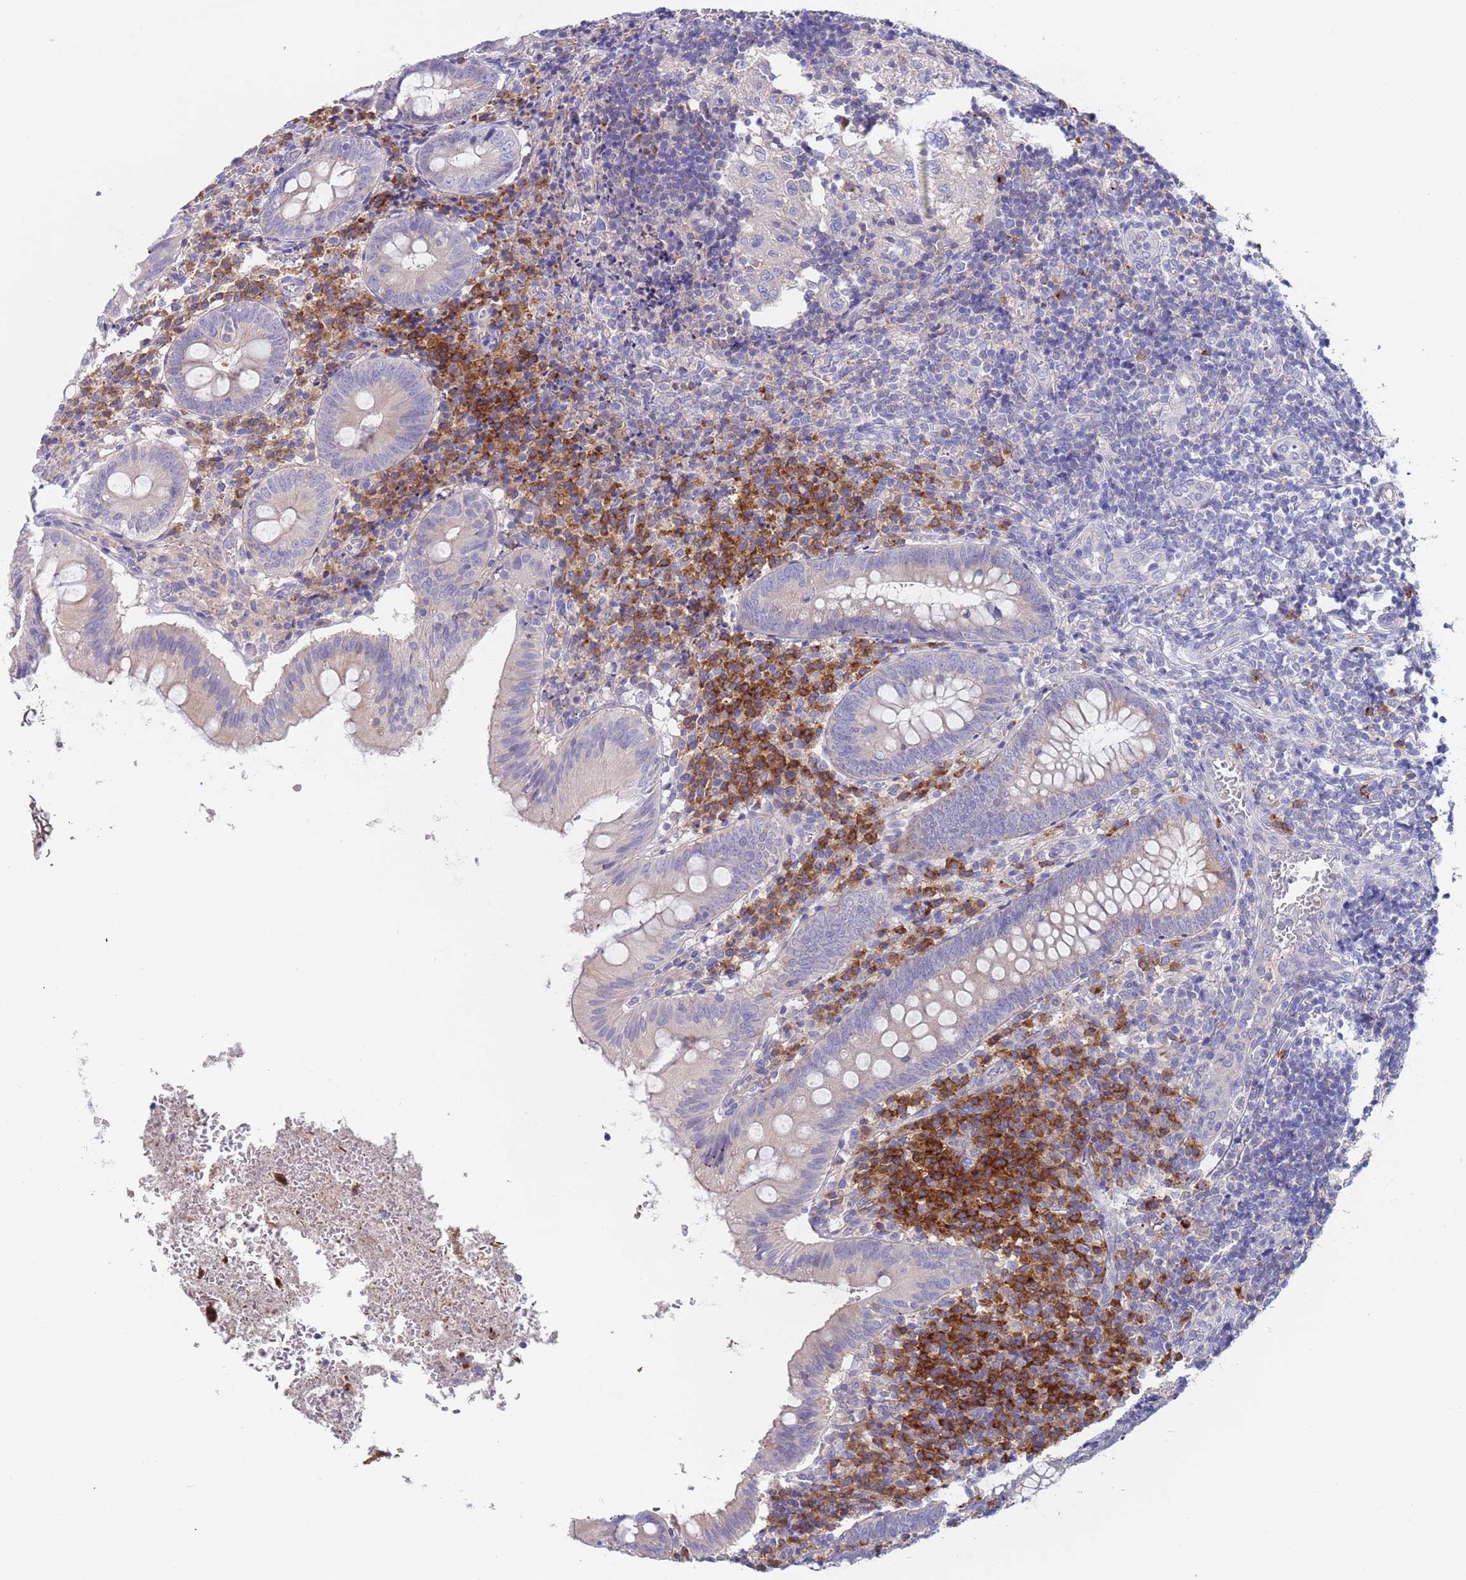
{"staining": {"intensity": "moderate", "quantity": "<25%", "location": "cytoplasmic/membranous"}, "tissue": "appendix", "cell_type": "Glandular cells", "image_type": "normal", "snomed": [{"axis": "morphology", "description": "Normal tissue, NOS"}, {"axis": "topography", "description": "Appendix"}], "caption": "This photomicrograph reveals immunohistochemistry staining of normal appendix, with low moderate cytoplasmic/membranous staining in approximately <25% of glandular cells.", "gene": "TYW1B", "patient": {"sex": "male", "age": 8}}